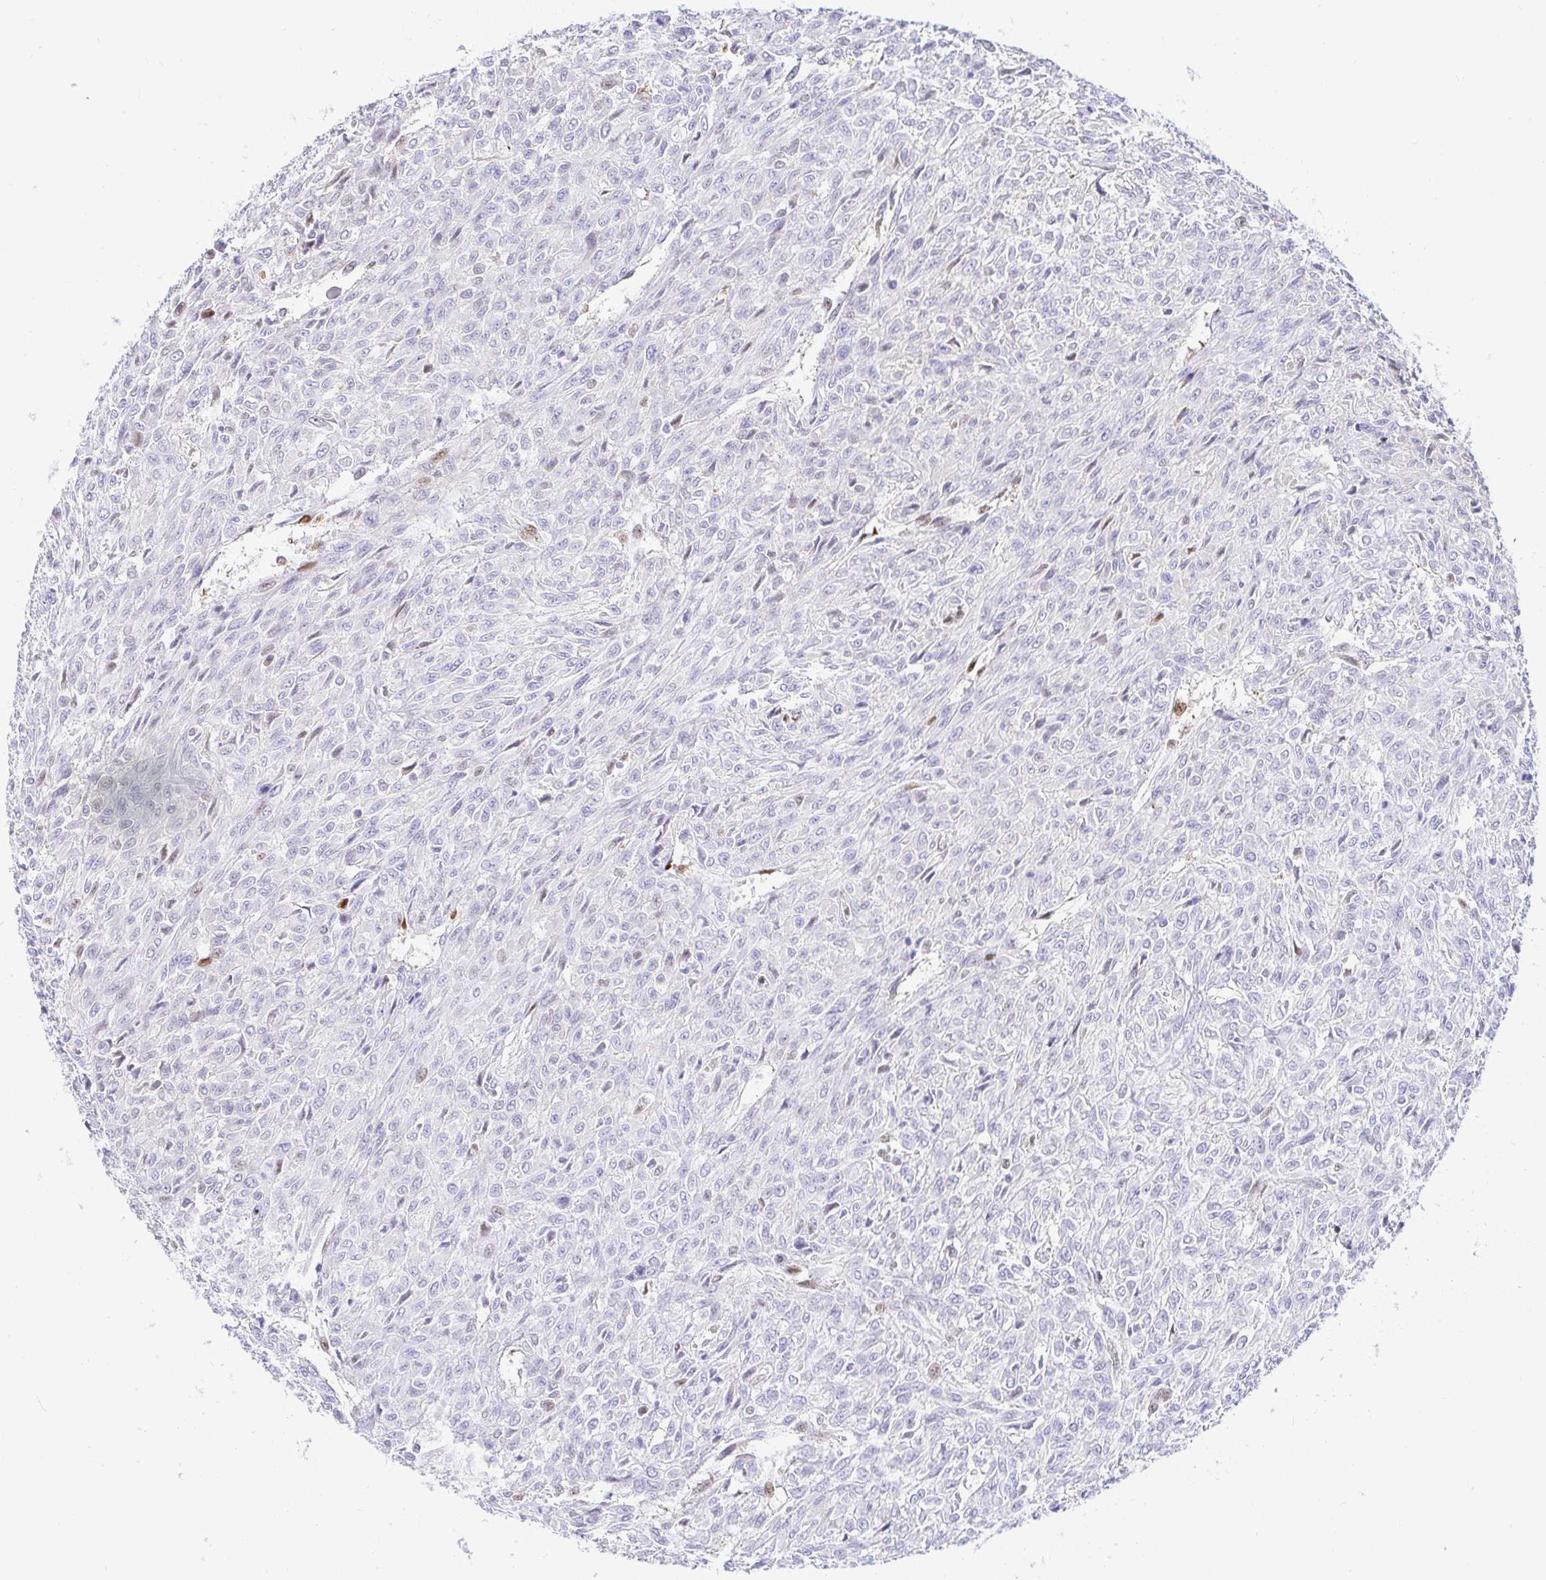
{"staining": {"intensity": "negative", "quantity": "none", "location": "none"}, "tissue": "renal cancer", "cell_type": "Tumor cells", "image_type": "cancer", "snomed": [{"axis": "morphology", "description": "Adenocarcinoma, NOS"}, {"axis": "topography", "description": "Kidney"}], "caption": "IHC photomicrograph of neoplastic tissue: human renal cancer stained with DAB shows no significant protein staining in tumor cells.", "gene": "HINFP", "patient": {"sex": "male", "age": 58}}